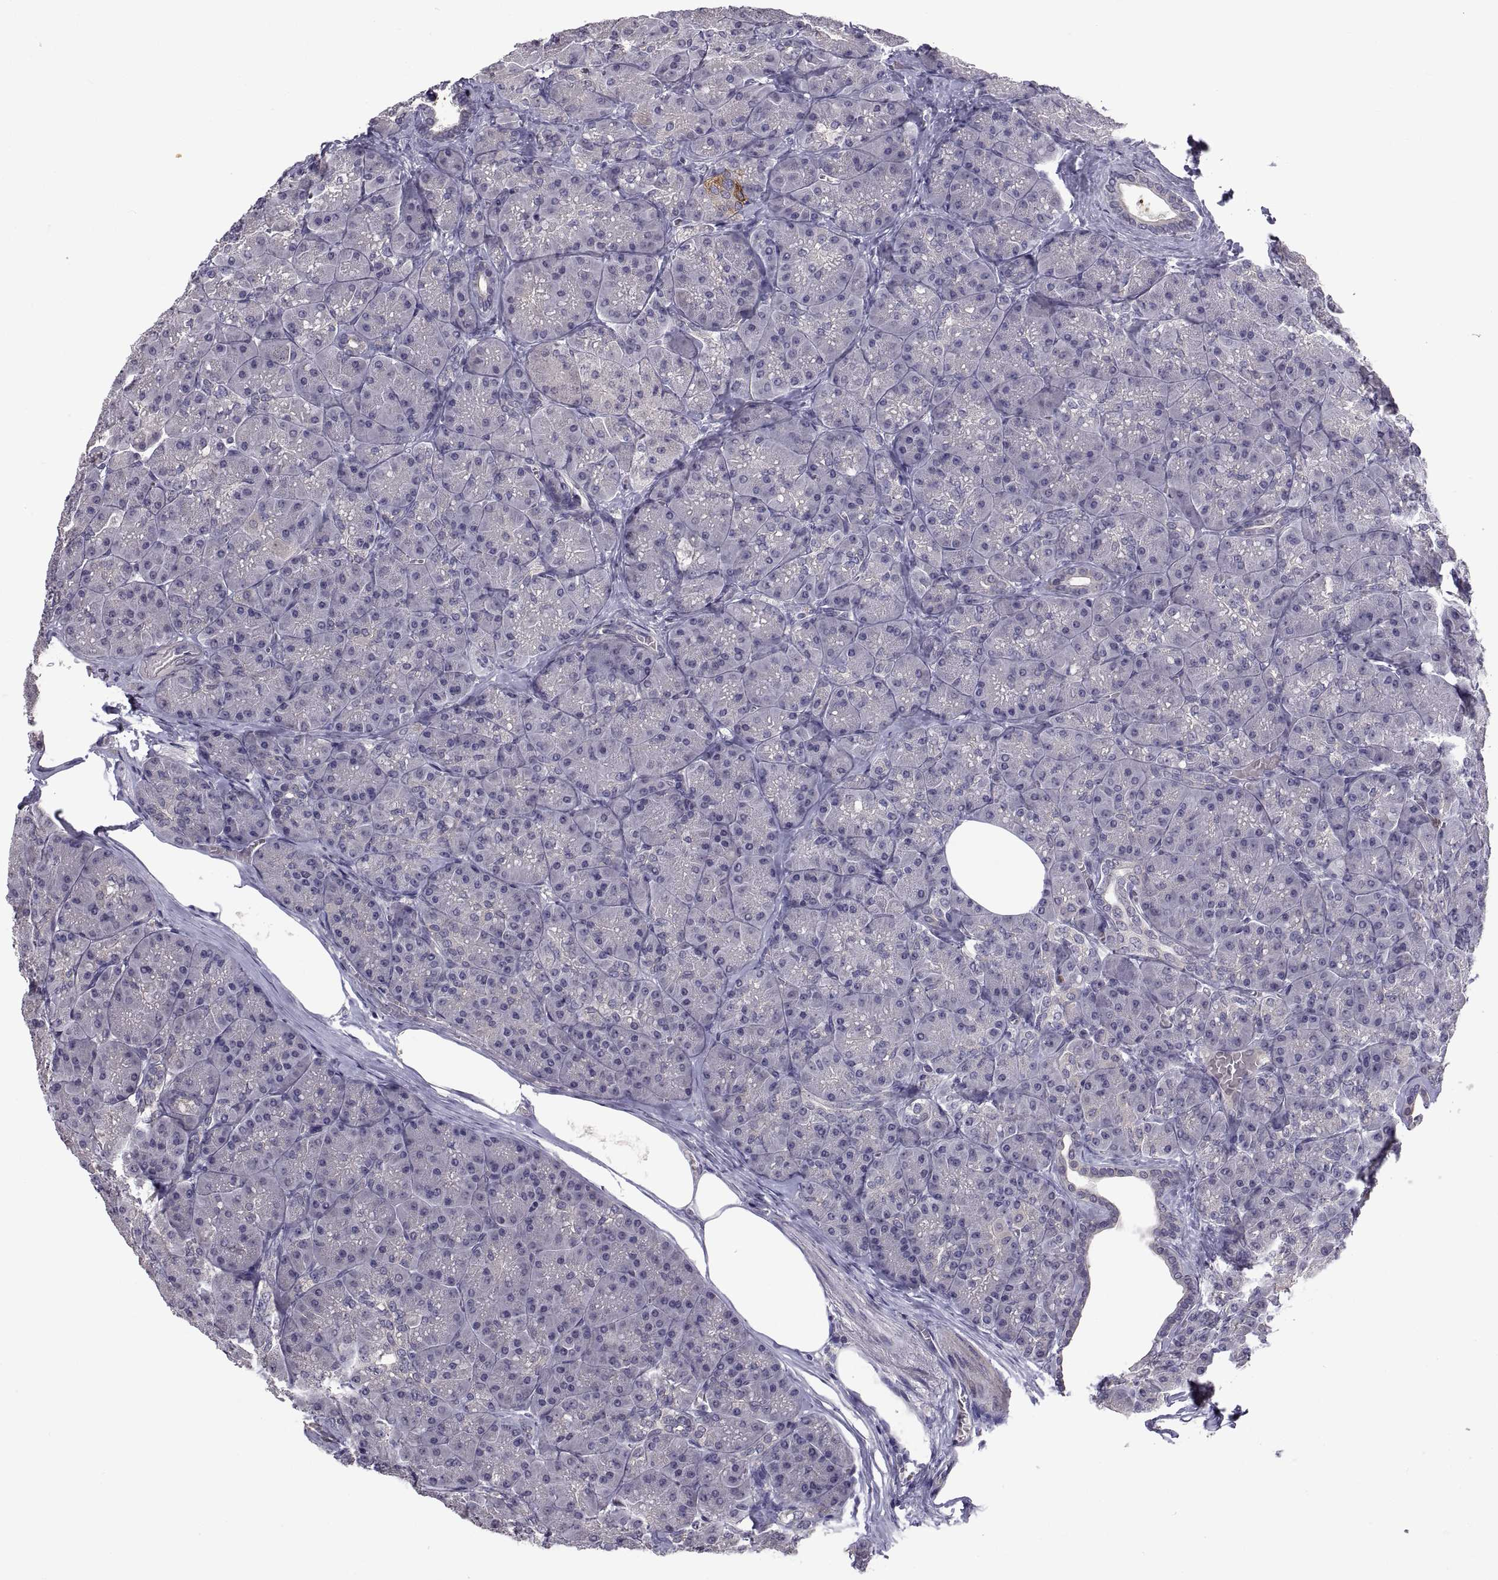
{"staining": {"intensity": "negative", "quantity": "none", "location": "none"}, "tissue": "pancreas", "cell_type": "Exocrine glandular cells", "image_type": "normal", "snomed": [{"axis": "morphology", "description": "Normal tissue, NOS"}, {"axis": "topography", "description": "Pancreas"}], "caption": "DAB immunohistochemical staining of unremarkable pancreas exhibits no significant staining in exocrine glandular cells.", "gene": "NPTX2", "patient": {"sex": "male", "age": 57}}